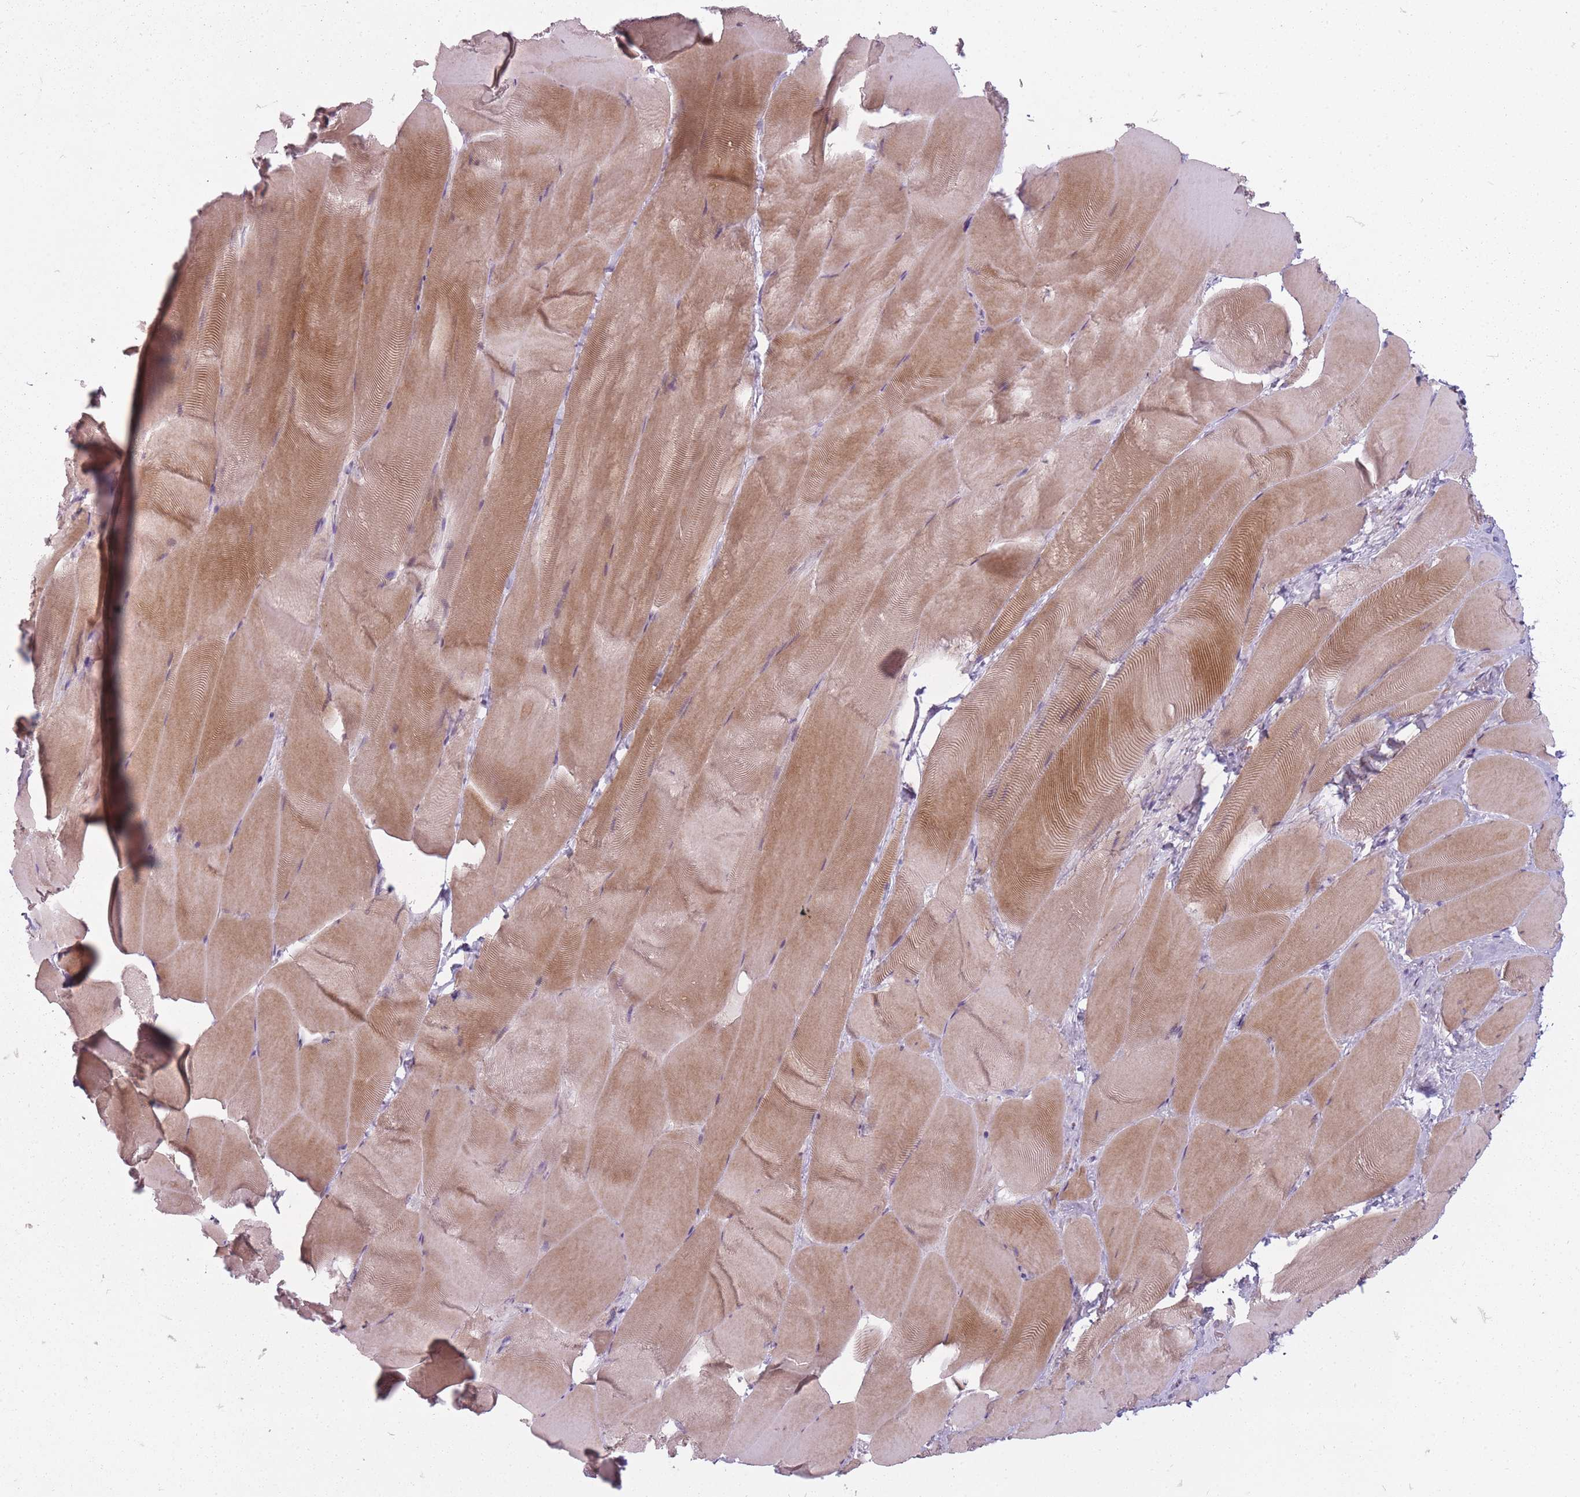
{"staining": {"intensity": "moderate", "quantity": "25%-75%", "location": "cytoplasmic/membranous"}, "tissue": "skeletal muscle", "cell_type": "Myocytes", "image_type": "normal", "snomed": [{"axis": "morphology", "description": "Normal tissue, NOS"}, {"axis": "topography", "description": "Skeletal muscle"}], "caption": "Brown immunohistochemical staining in benign human skeletal muscle reveals moderate cytoplasmic/membranous positivity in approximately 25%-75% of myocytes.", "gene": "RFX4", "patient": {"sex": "female", "age": 64}}